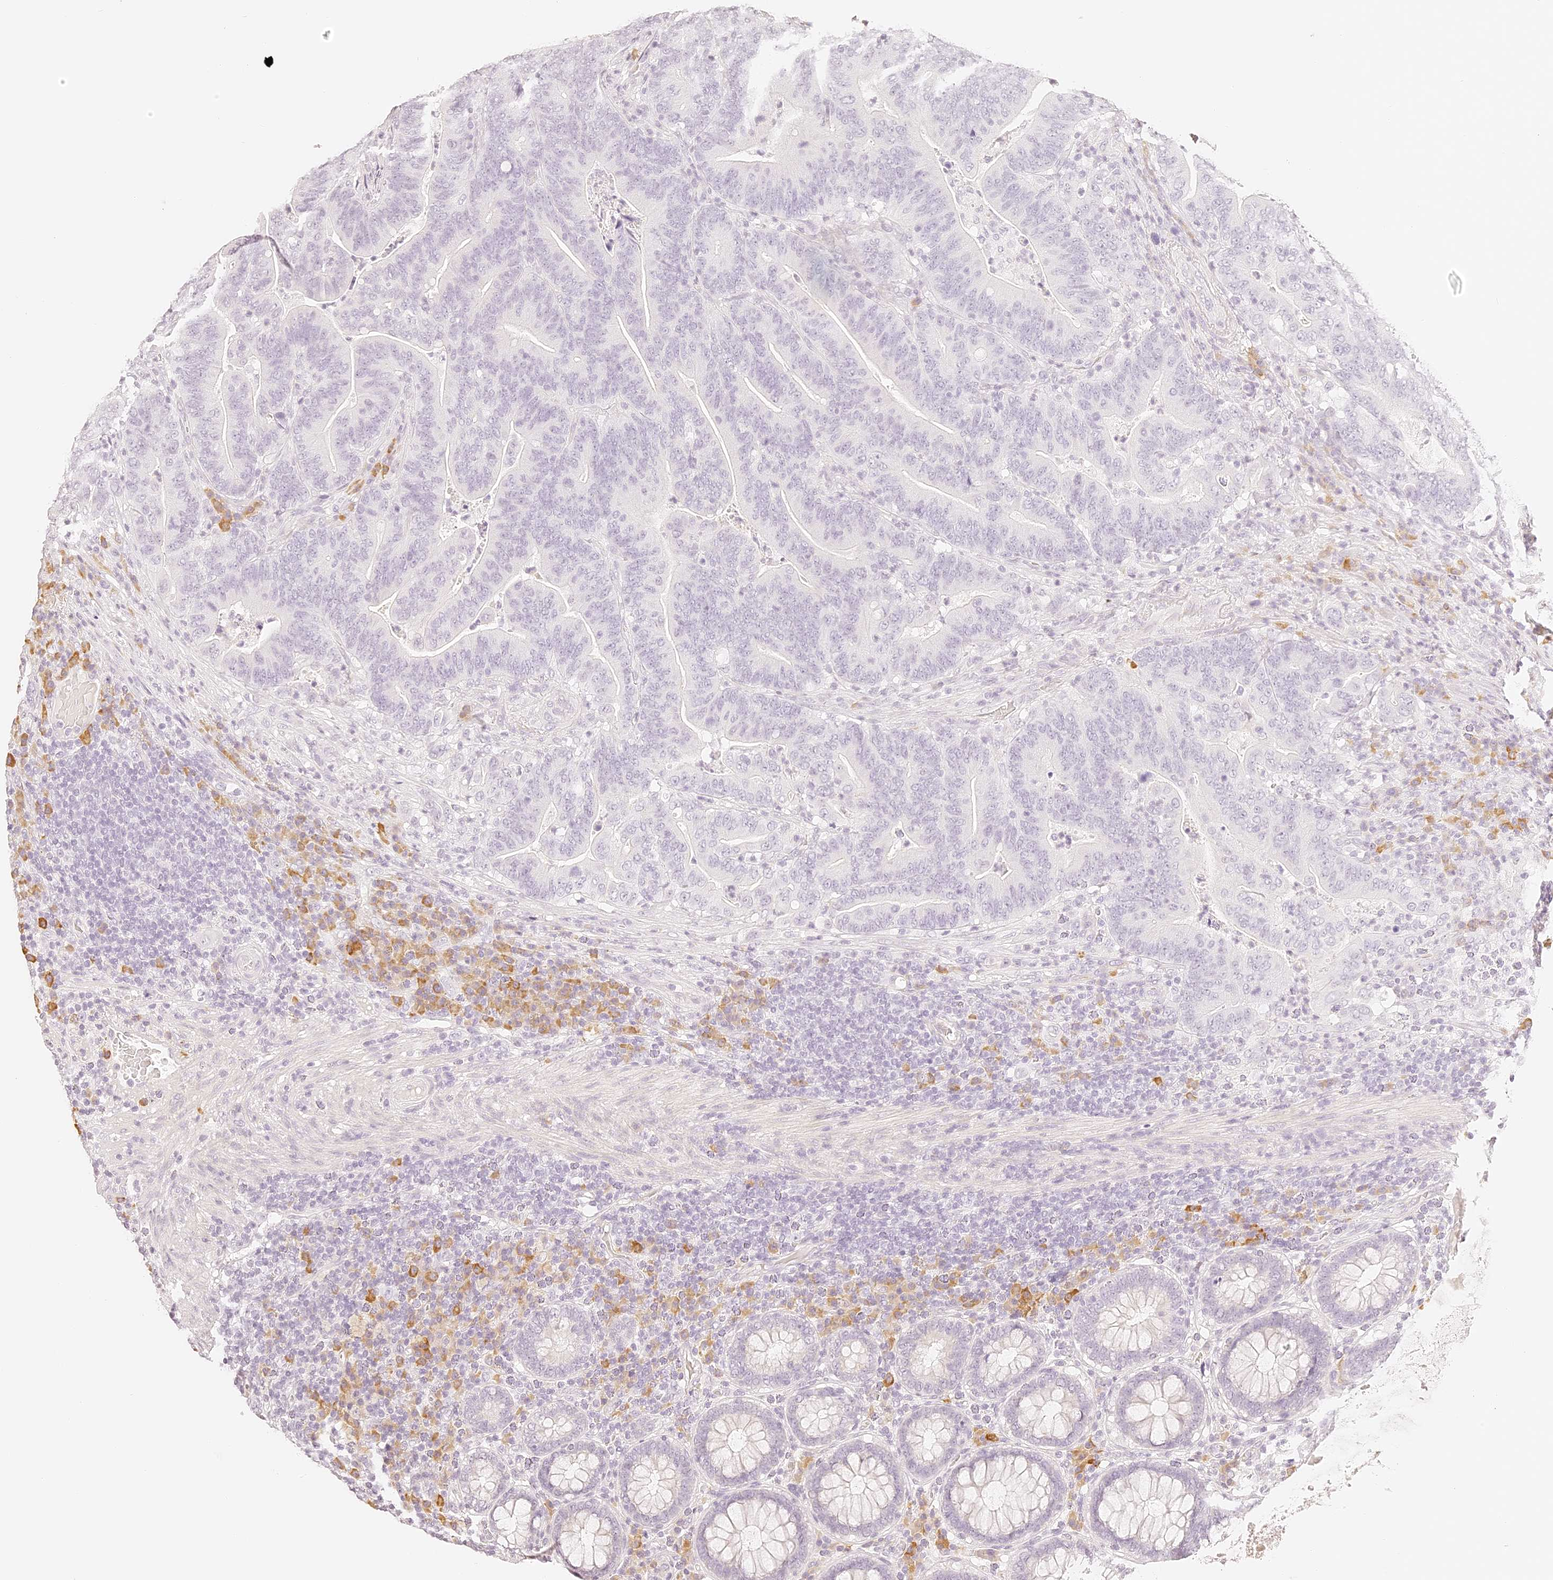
{"staining": {"intensity": "negative", "quantity": "none", "location": "none"}, "tissue": "colorectal cancer", "cell_type": "Tumor cells", "image_type": "cancer", "snomed": [{"axis": "morphology", "description": "Adenocarcinoma, NOS"}, {"axis": "topography", "description": "Colon"}], "caption": "Tumor cells show no significant protein positivity in colorectal cancer (adenocarcinoma).", "gene": "TRIM45", "patient": {"sex": "female", "age": 66}}